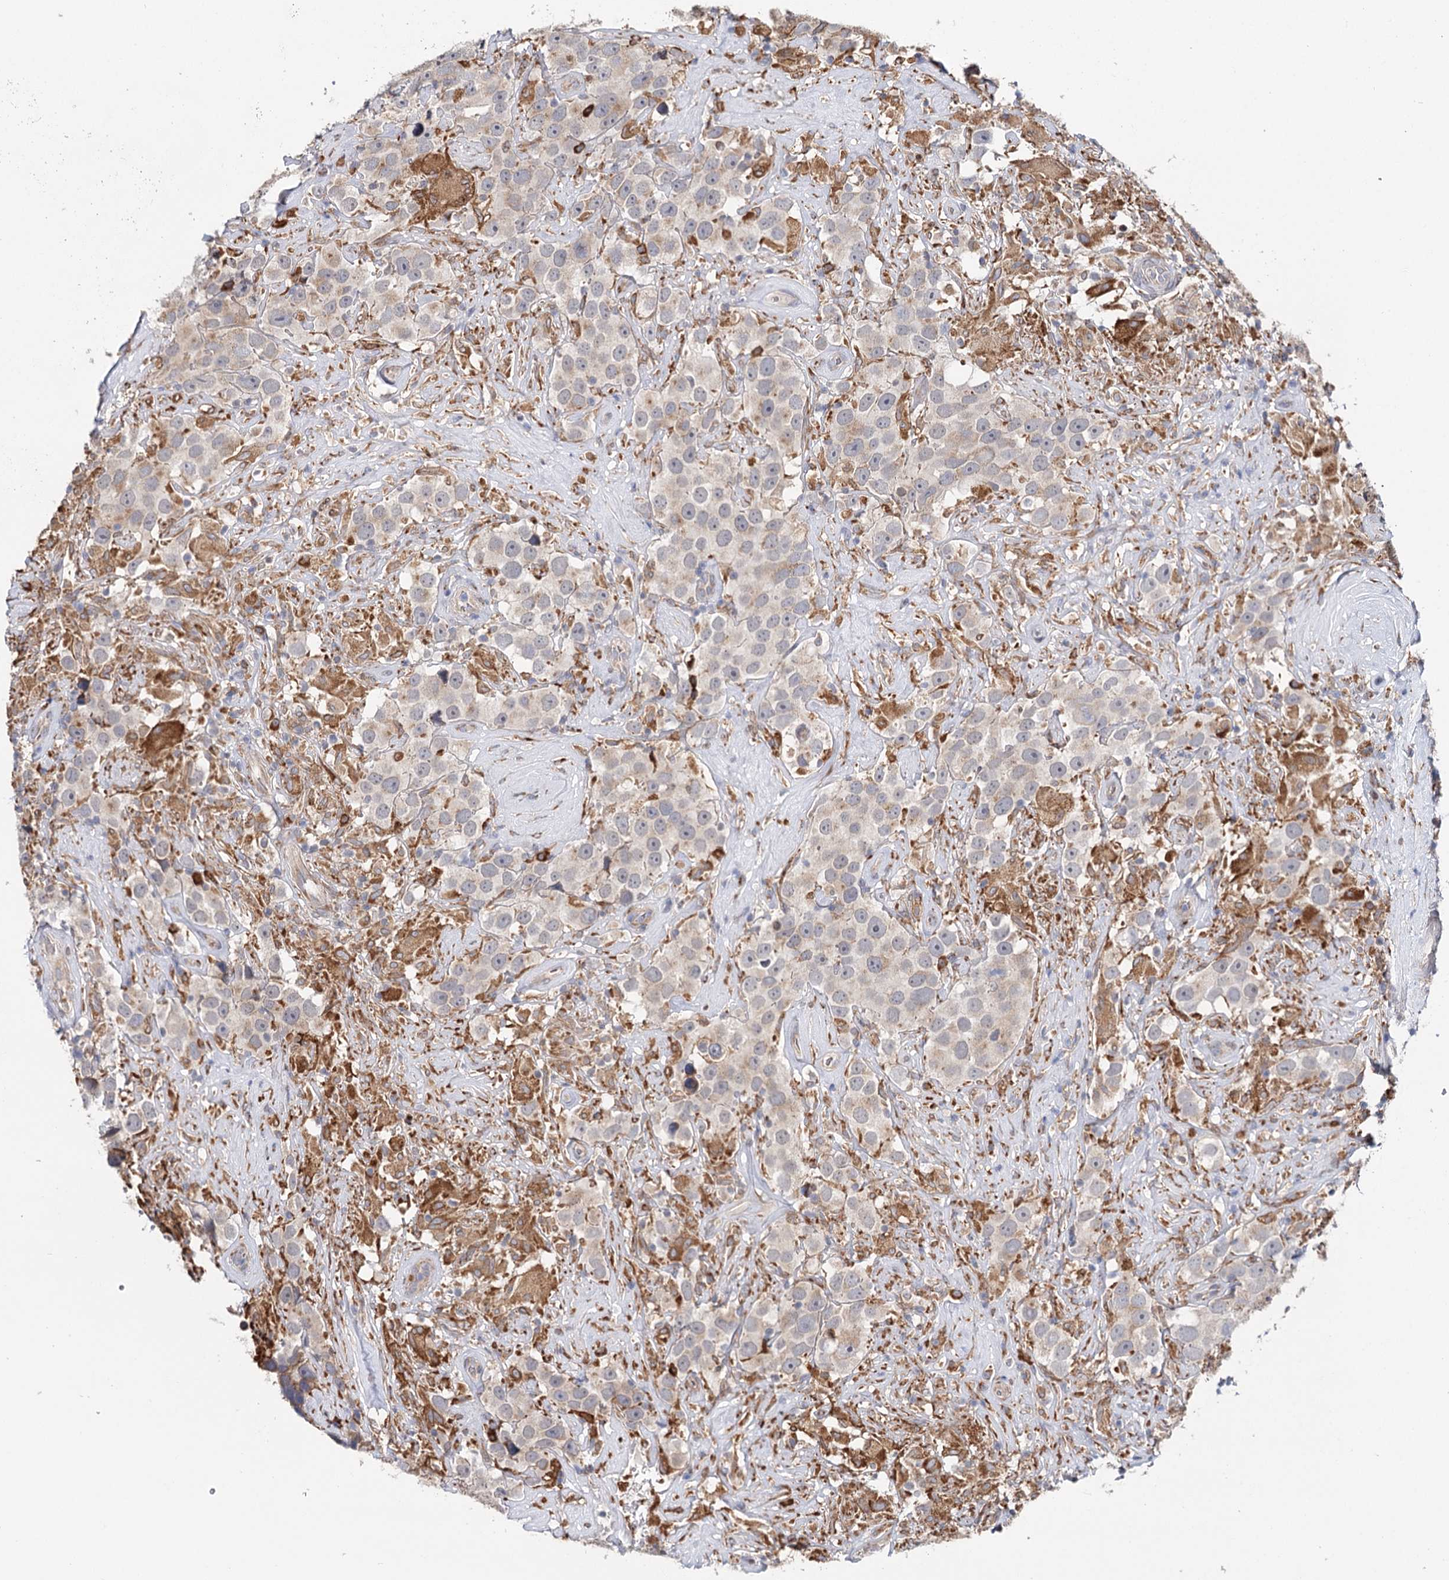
{"staining": {"intensity": "negative", "quantity": "none", "location": "none"}, "tissue": "testis cancer", "cell_type": "Tumor cells", "image_type": "cancer", "snomed": [{"axis": "morphology", "description": "Seminoma, NOS"}, {"axis": "topography", "description": "Testis"}], "caption": "Seminoma (testis) stained for a protein using immunohistochemistry demonstrates no positivity tumor cells.", "gene": "VEGFA", "patient": {"sex": "male", "age": 49}}